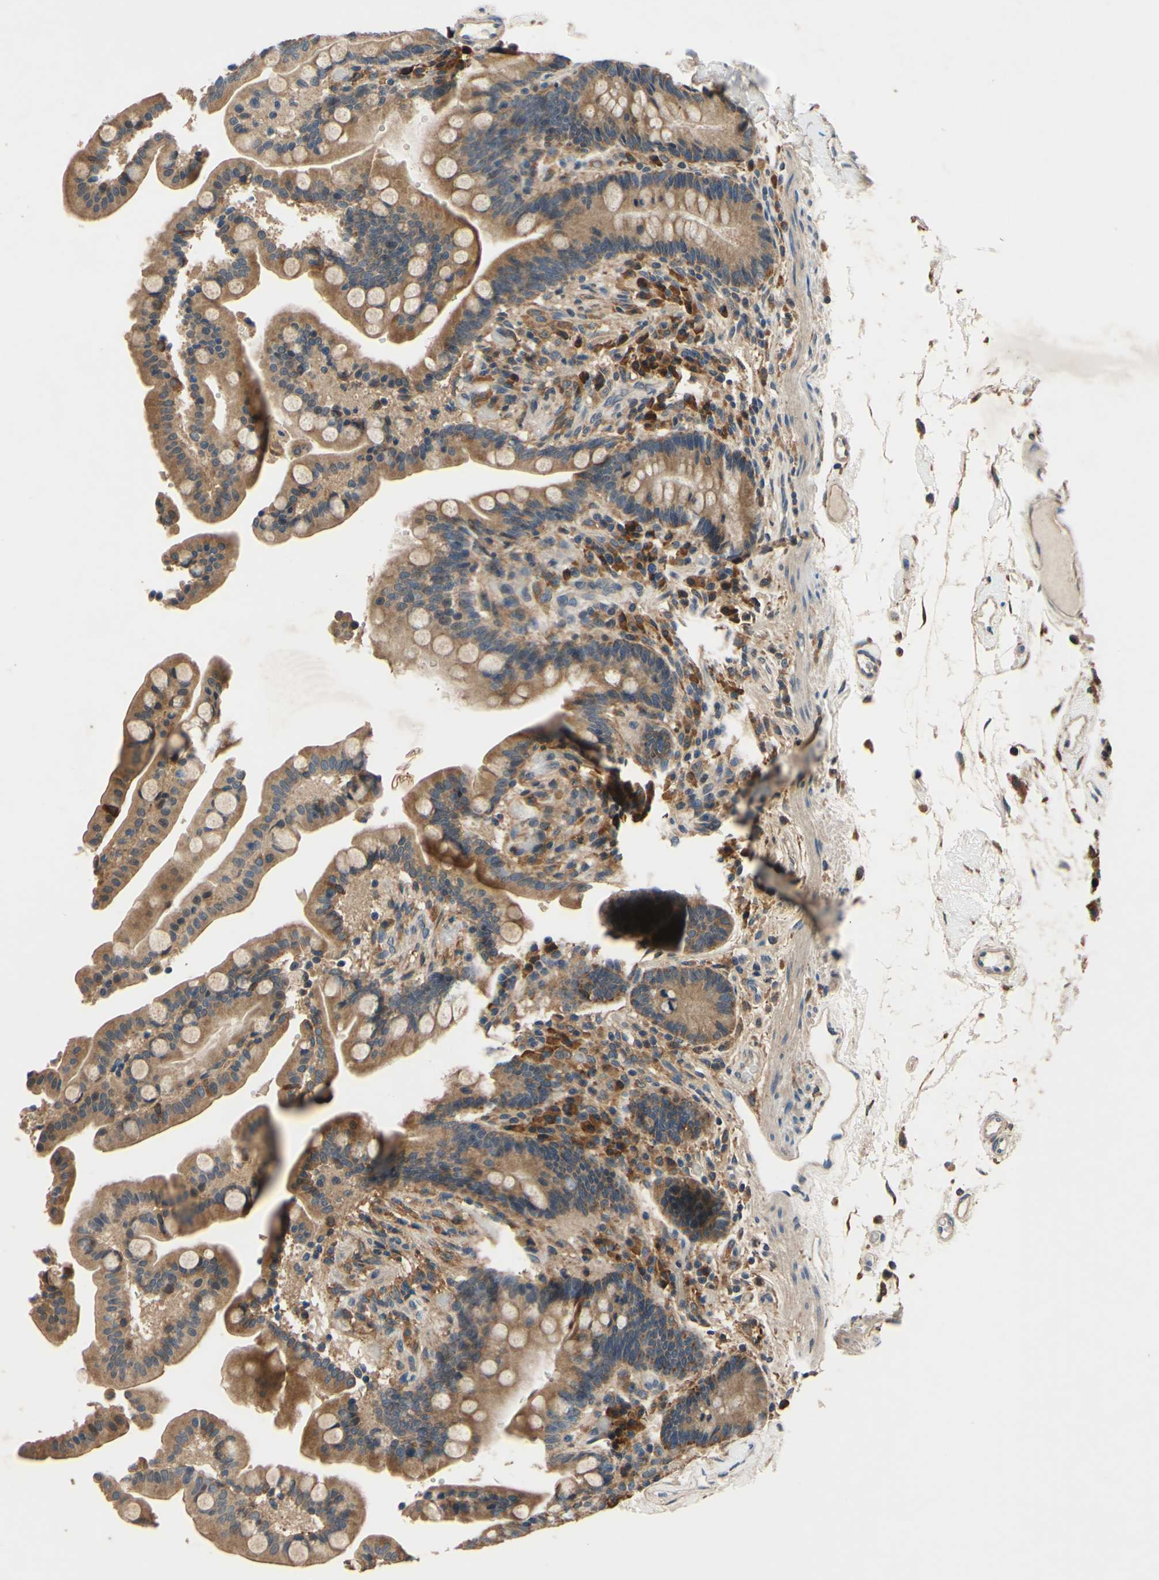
{"staining": {"intensity": "weak", "quantity": ">75%", "location": "cytoplasmic/membranous"}, "tissue": "colon", "cell_type": "Endothelial cells", "image_type": "normal", "snomed": [{"axis": "morphology", "description": "Normal tissue, NOS"}, {"axis": "topography", "description": "Colon"}], "caption": "Immunohistochemical staining of normal colon exhibits weak cytoplasmic/membranous protein positivity in about >75% of endothelial cells. The protein of interest is stained brown, and the nuclei are stained in blue (DAB (3,3'-diaminobenzidine) IHC with brightfield microscopy, high magnification).", "gene": "PLA2G4A", "patient": {"sex": "male", "age": 73}}